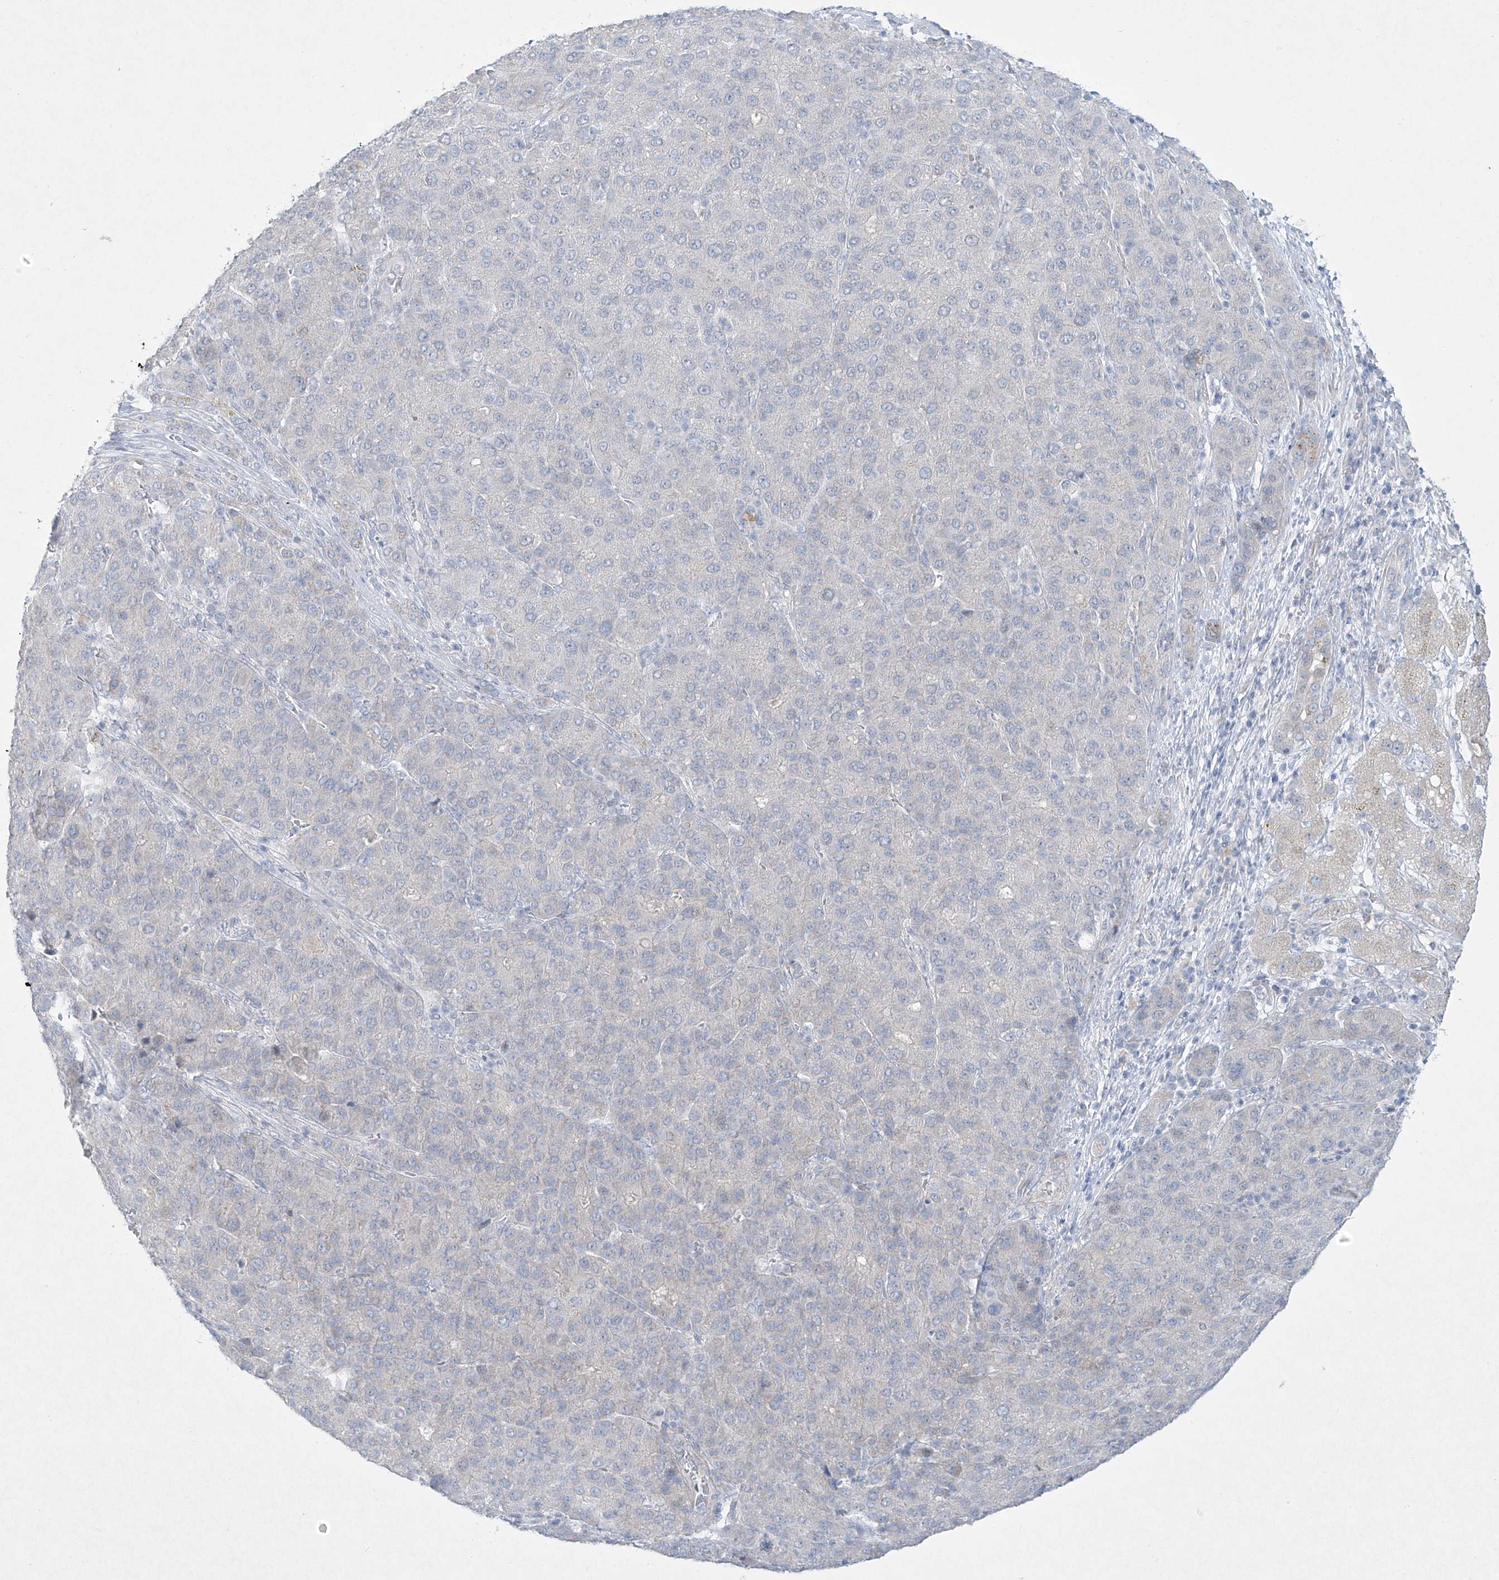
{"staining": {"intensity": "negative", "quantity": "none", "location": "none"}, "tissue": "liver cancer", "cell_type": "Tumor cells", "image_type": "cancer", "snomed": [{"axis": "morphology", "description": "Carcinoma, Hepatocellular, NOS"}, {"axis": "topography", "description": "Liver"}], "caption": "Tumor cells are negative for brown protein staining in liver cancer.", "gene": "PAX6", "patient": {"sex": "male", "age": 65}}